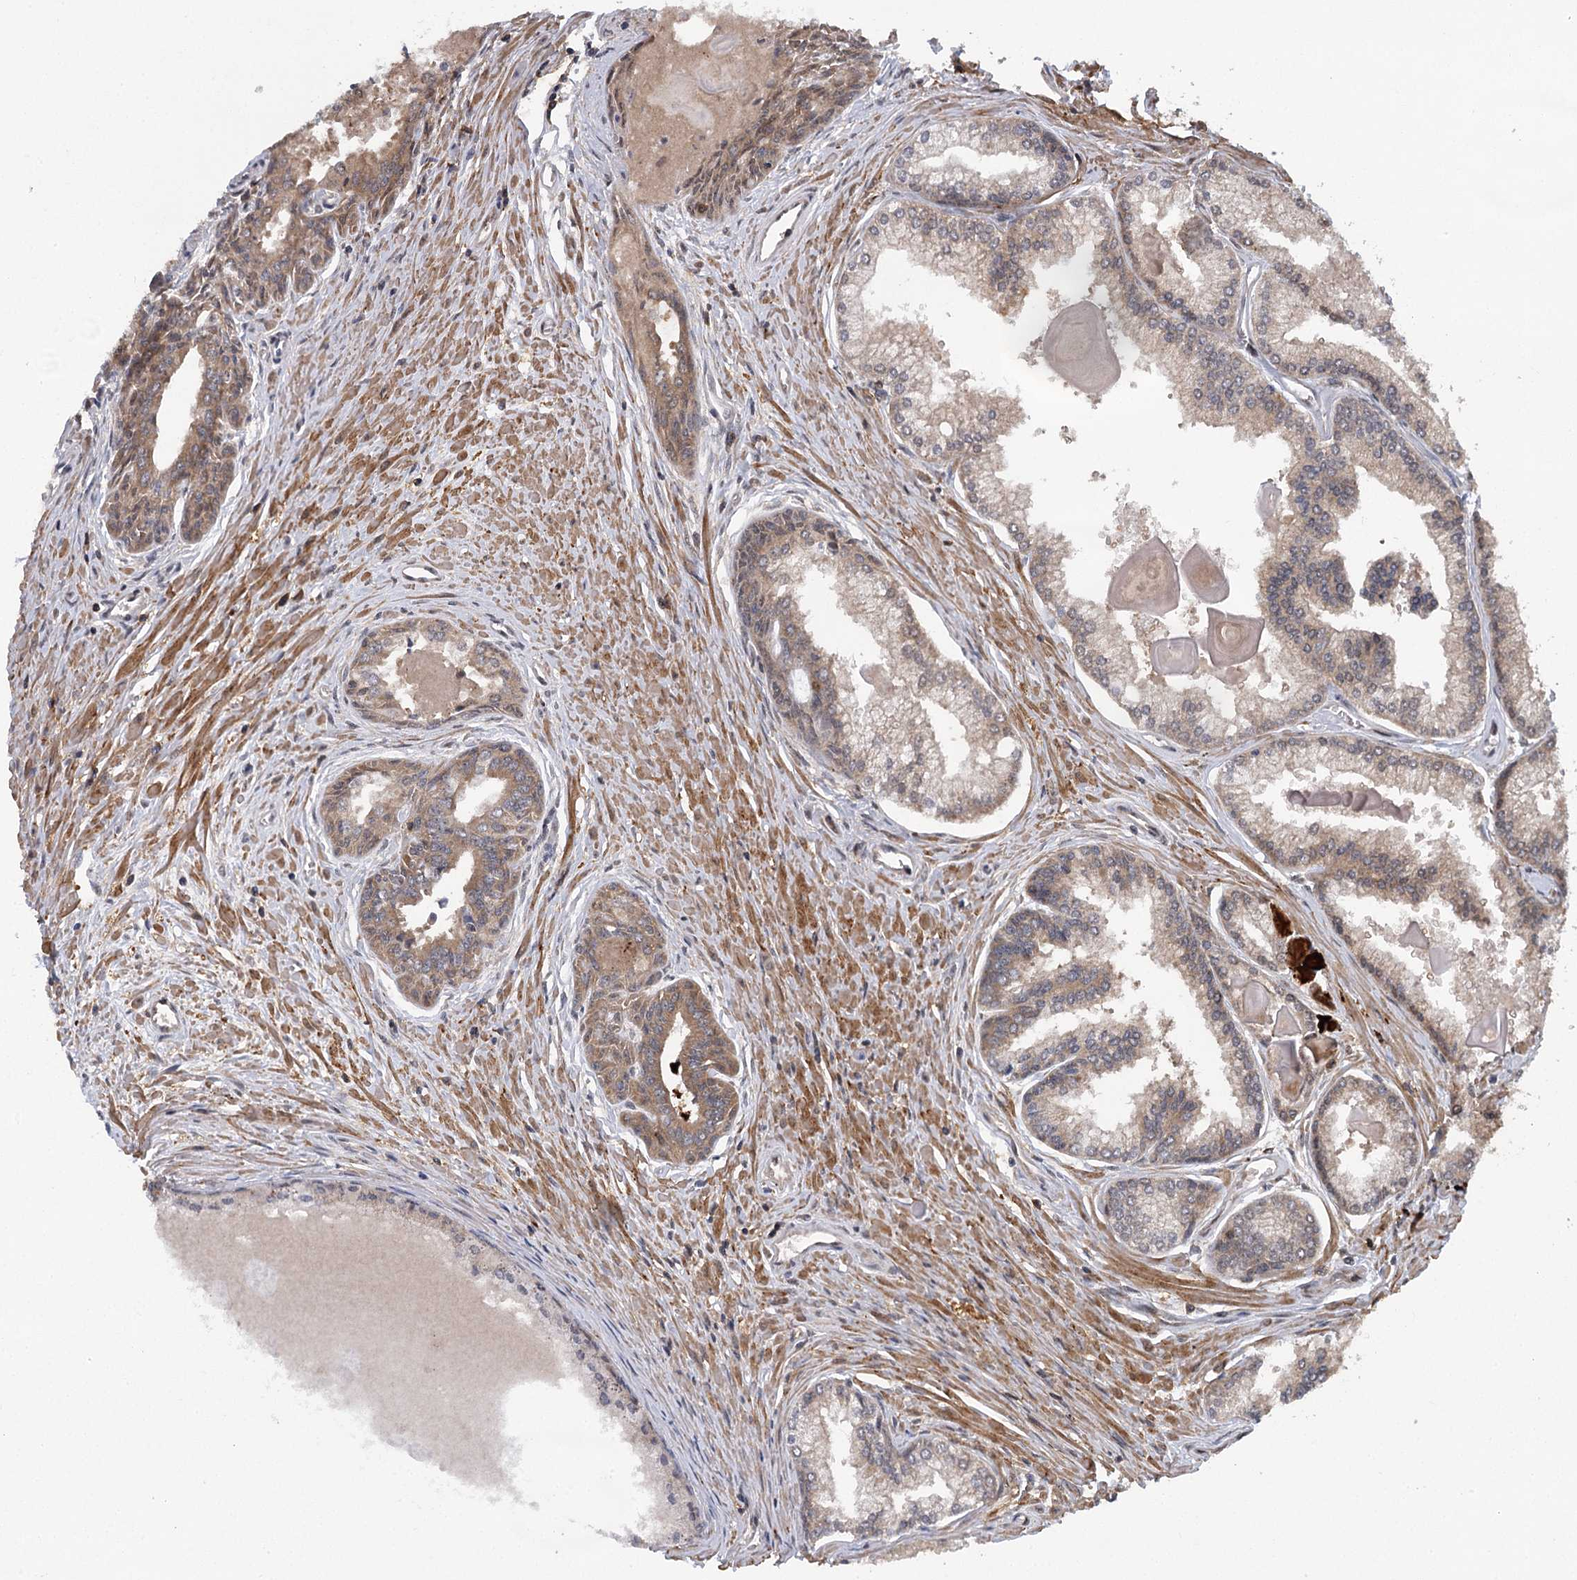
{"staining": {"intensity": "weak", "quantity": "25%-75%", "location": "cytoplasmic/membranous"}, "tissue": "prostate cancer", "cell_type": "Tumor cells", "image_type": "cancer", "snomed": [{"axis": "morphology", "description": "Adenocarcinoma, High grade"}, {"axis": "topography", "description": "Prostate"}], "caption": "Immunohistochemistry (IHC) staining of prostate adenocarcinoma (high-grade), which shows low levels of weak cytoplasmic/membranous staining in about 25%-75% of tumor cells indicating weak cytoplasmic/membranous protein staining. The staining was performed using DAB (brown) for protein detection and nuclei were counterstained in hematoxylin (blue).", "gene": "C12orf4", "patient": {"sex": "male", "age": 68}}